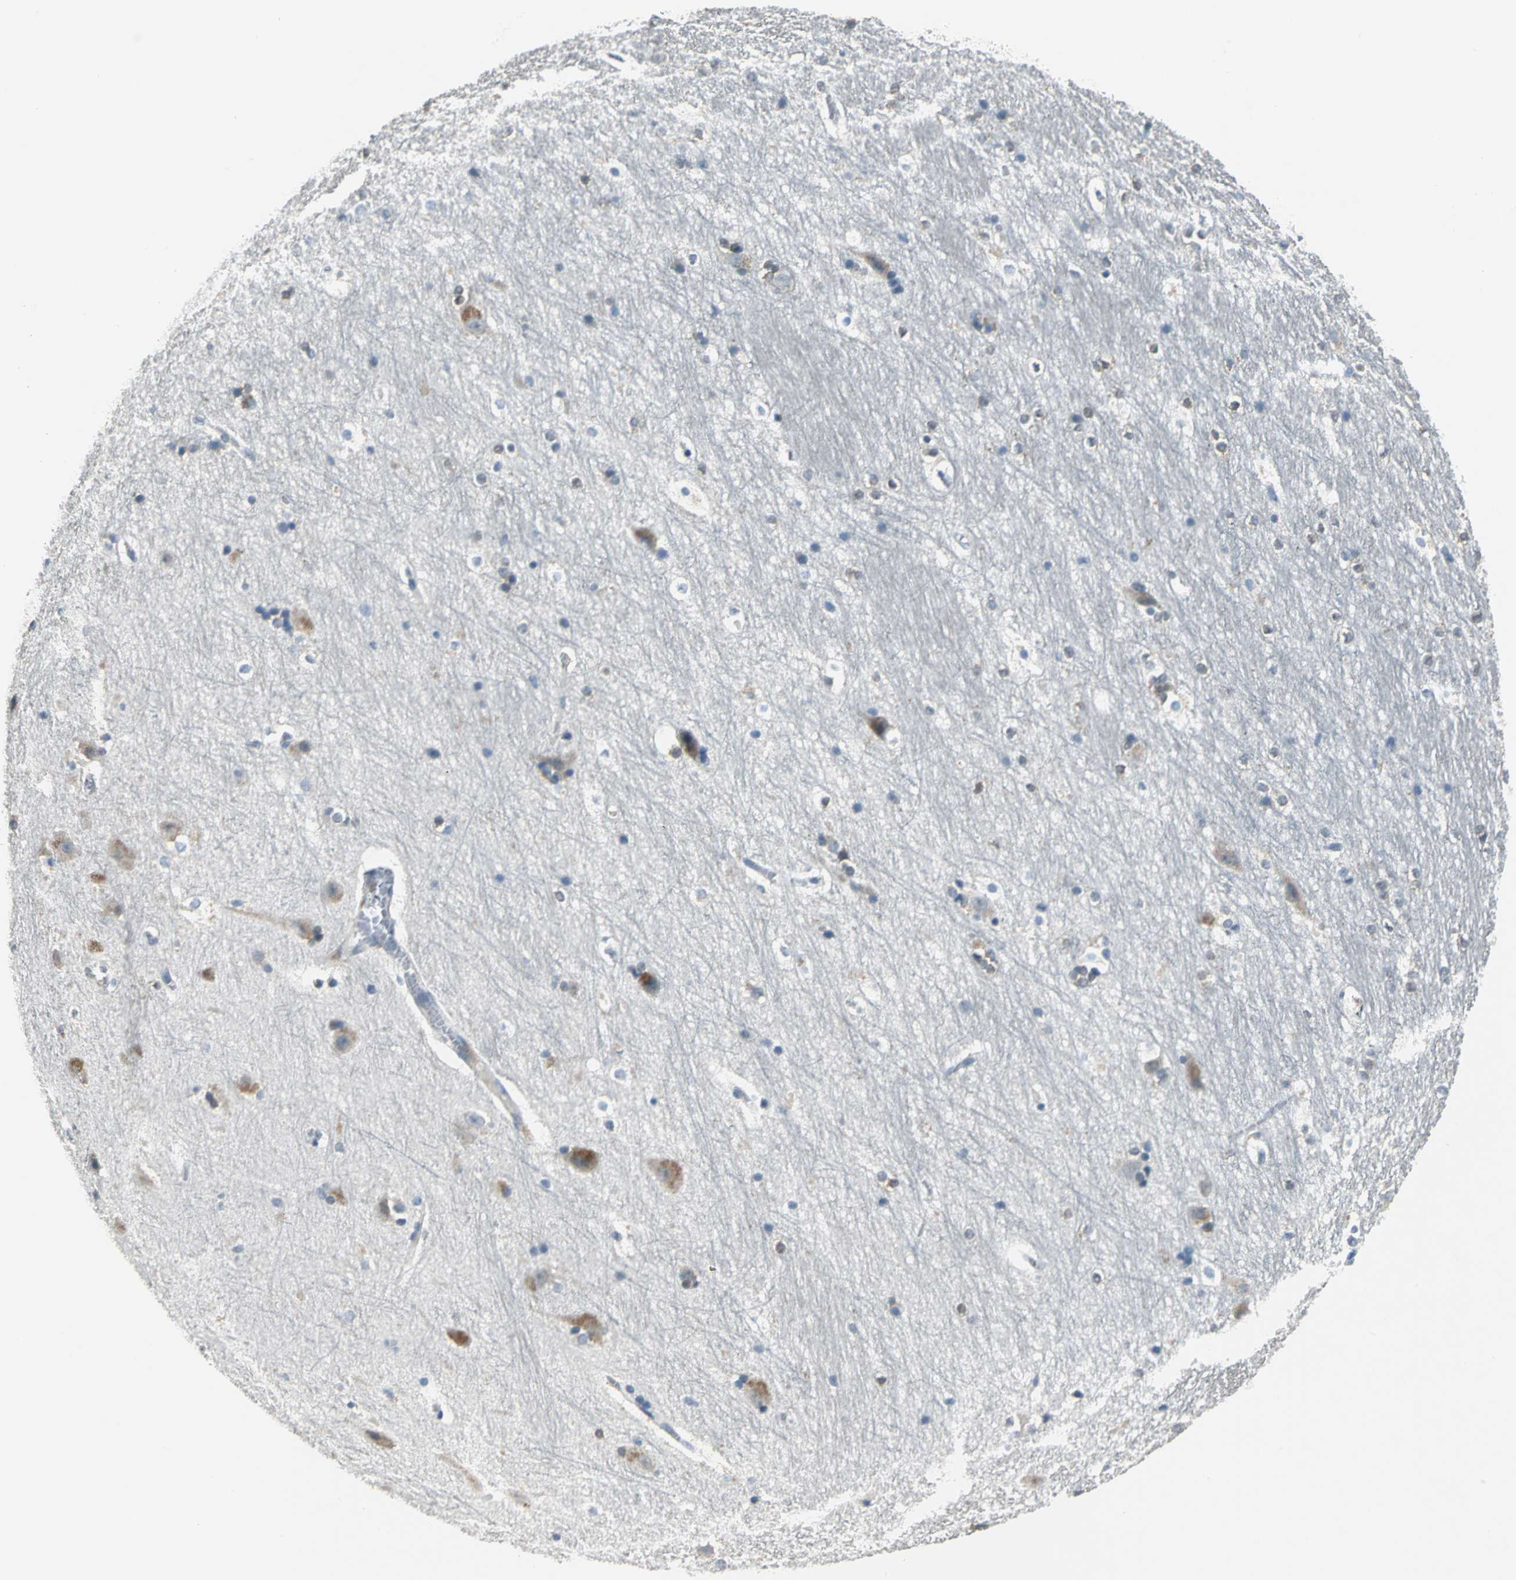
{"staining": {"intensity": "weak", "quantity": "<25%", "location": "cytoplasmic/membranous"}, "tissue": "hippocampus", "cell_type": "Glial cells", "image_type": "normal", "snomed": [{"axis": "morphology", "description": "Normal tissue, NOS"}, {"axis": "topography", "description": "Hippocampus"}], "caption": "Normal hippocampus was stained to show a protein in brown. There is no significant expression in glial cells.", "gene": "ZNF415", "patient": {"sex": "female", "age": 19}}